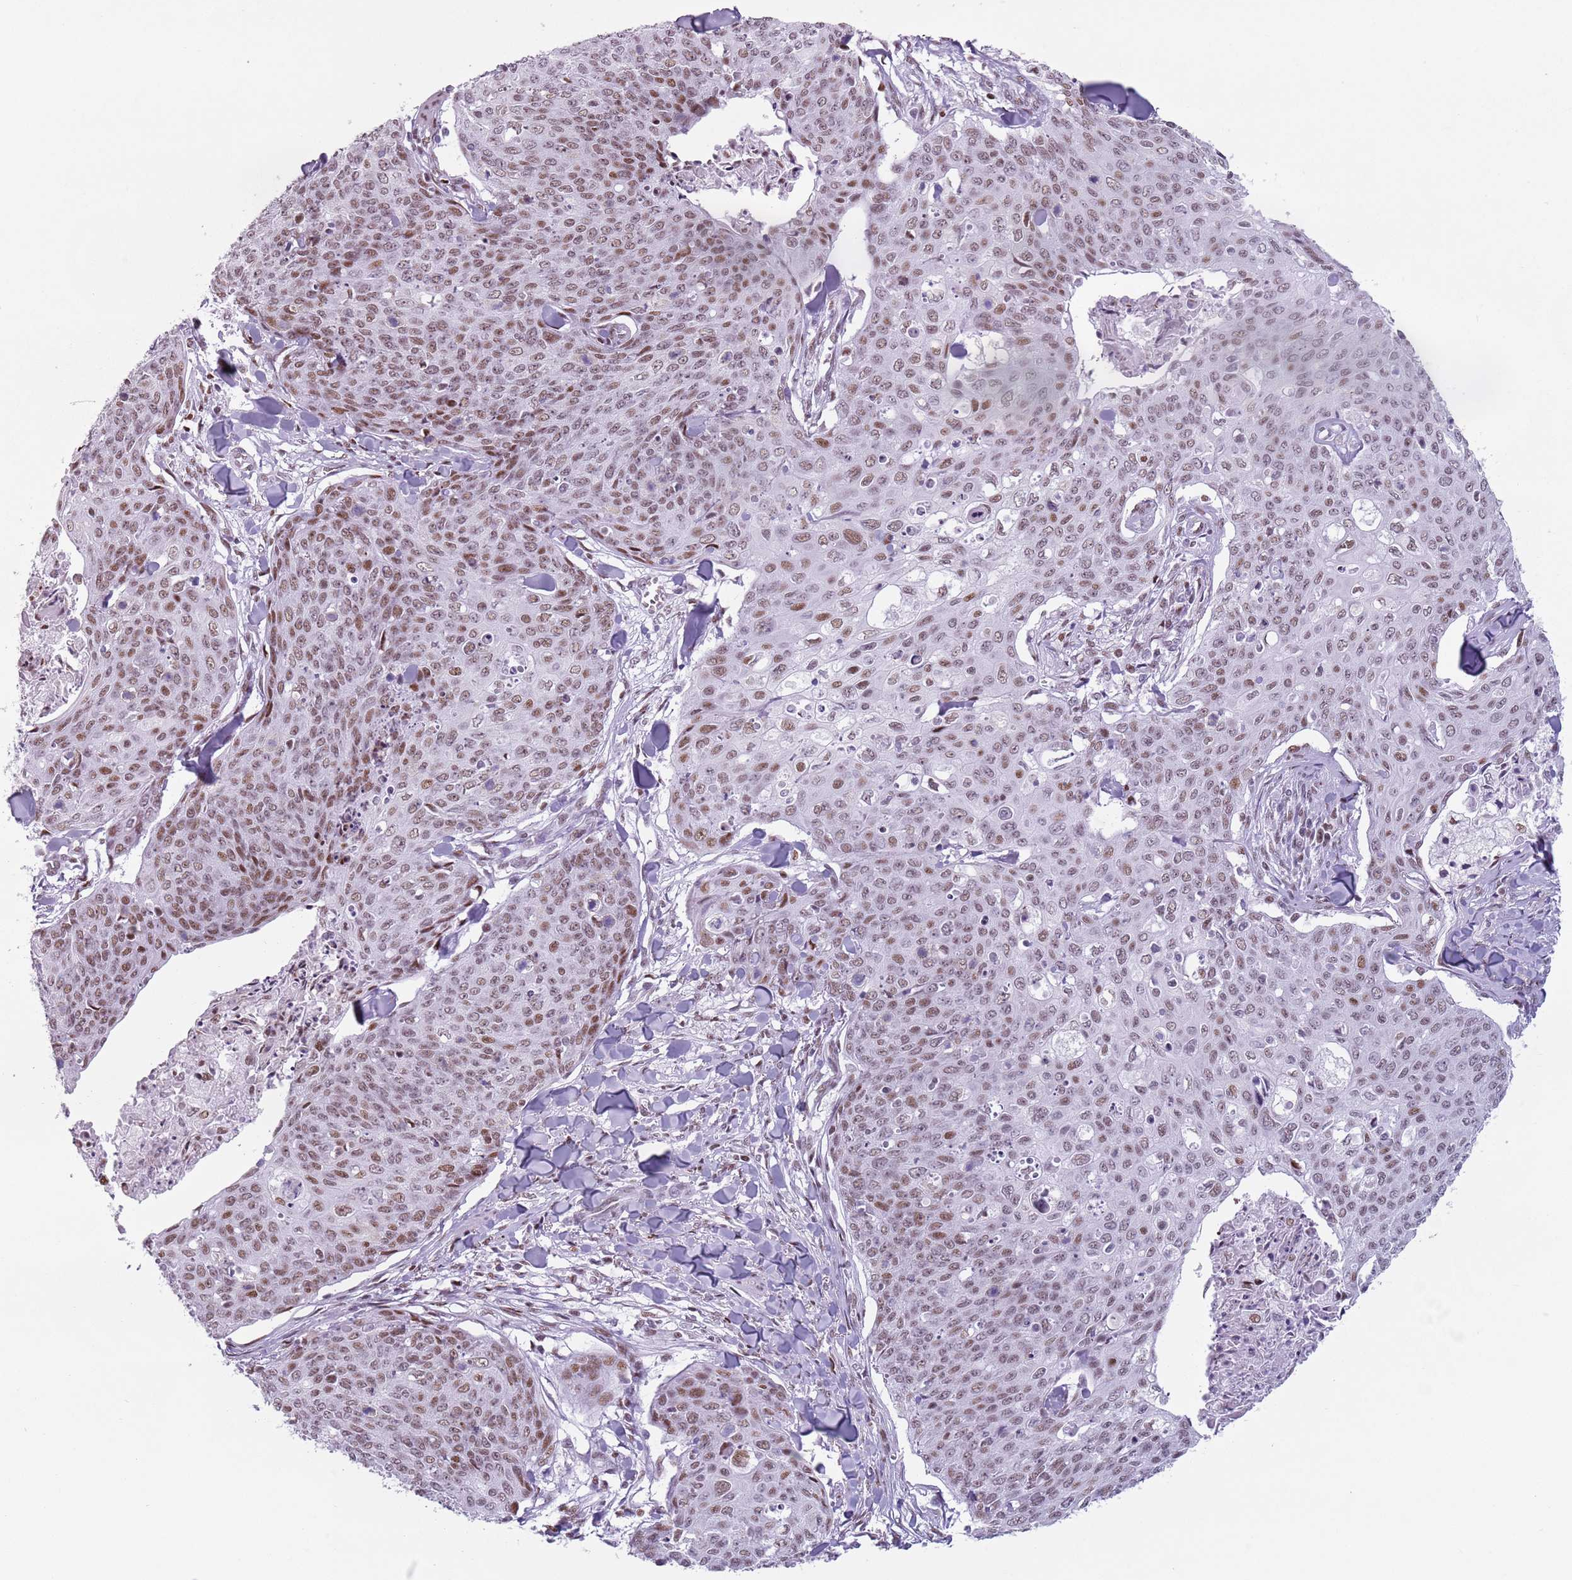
{"staining": {"intensity": "moderate", "quantity": ">75%", "location": "nuclear"}, "tissue": "skin cancer", "cell_type": "Tumor cells", "image_type": "cancer", "snomed": [{"axis": "morphology", "description": "Squamous cell carcinoma, NOS"}, {"axis": "topography", "description": "Skin"}, {"axis": "topography", "description": "Vulva"}], "caption": "An immunohistochemistry micrograph of tumor tissue is shown. Protein staining in brown highlights moderate nuclear positivity in skin cancer (squamous cell carcinoma) within tumor cells.", "gene": "FAM104B", "patient": {"sex": "female", "age": 85}}